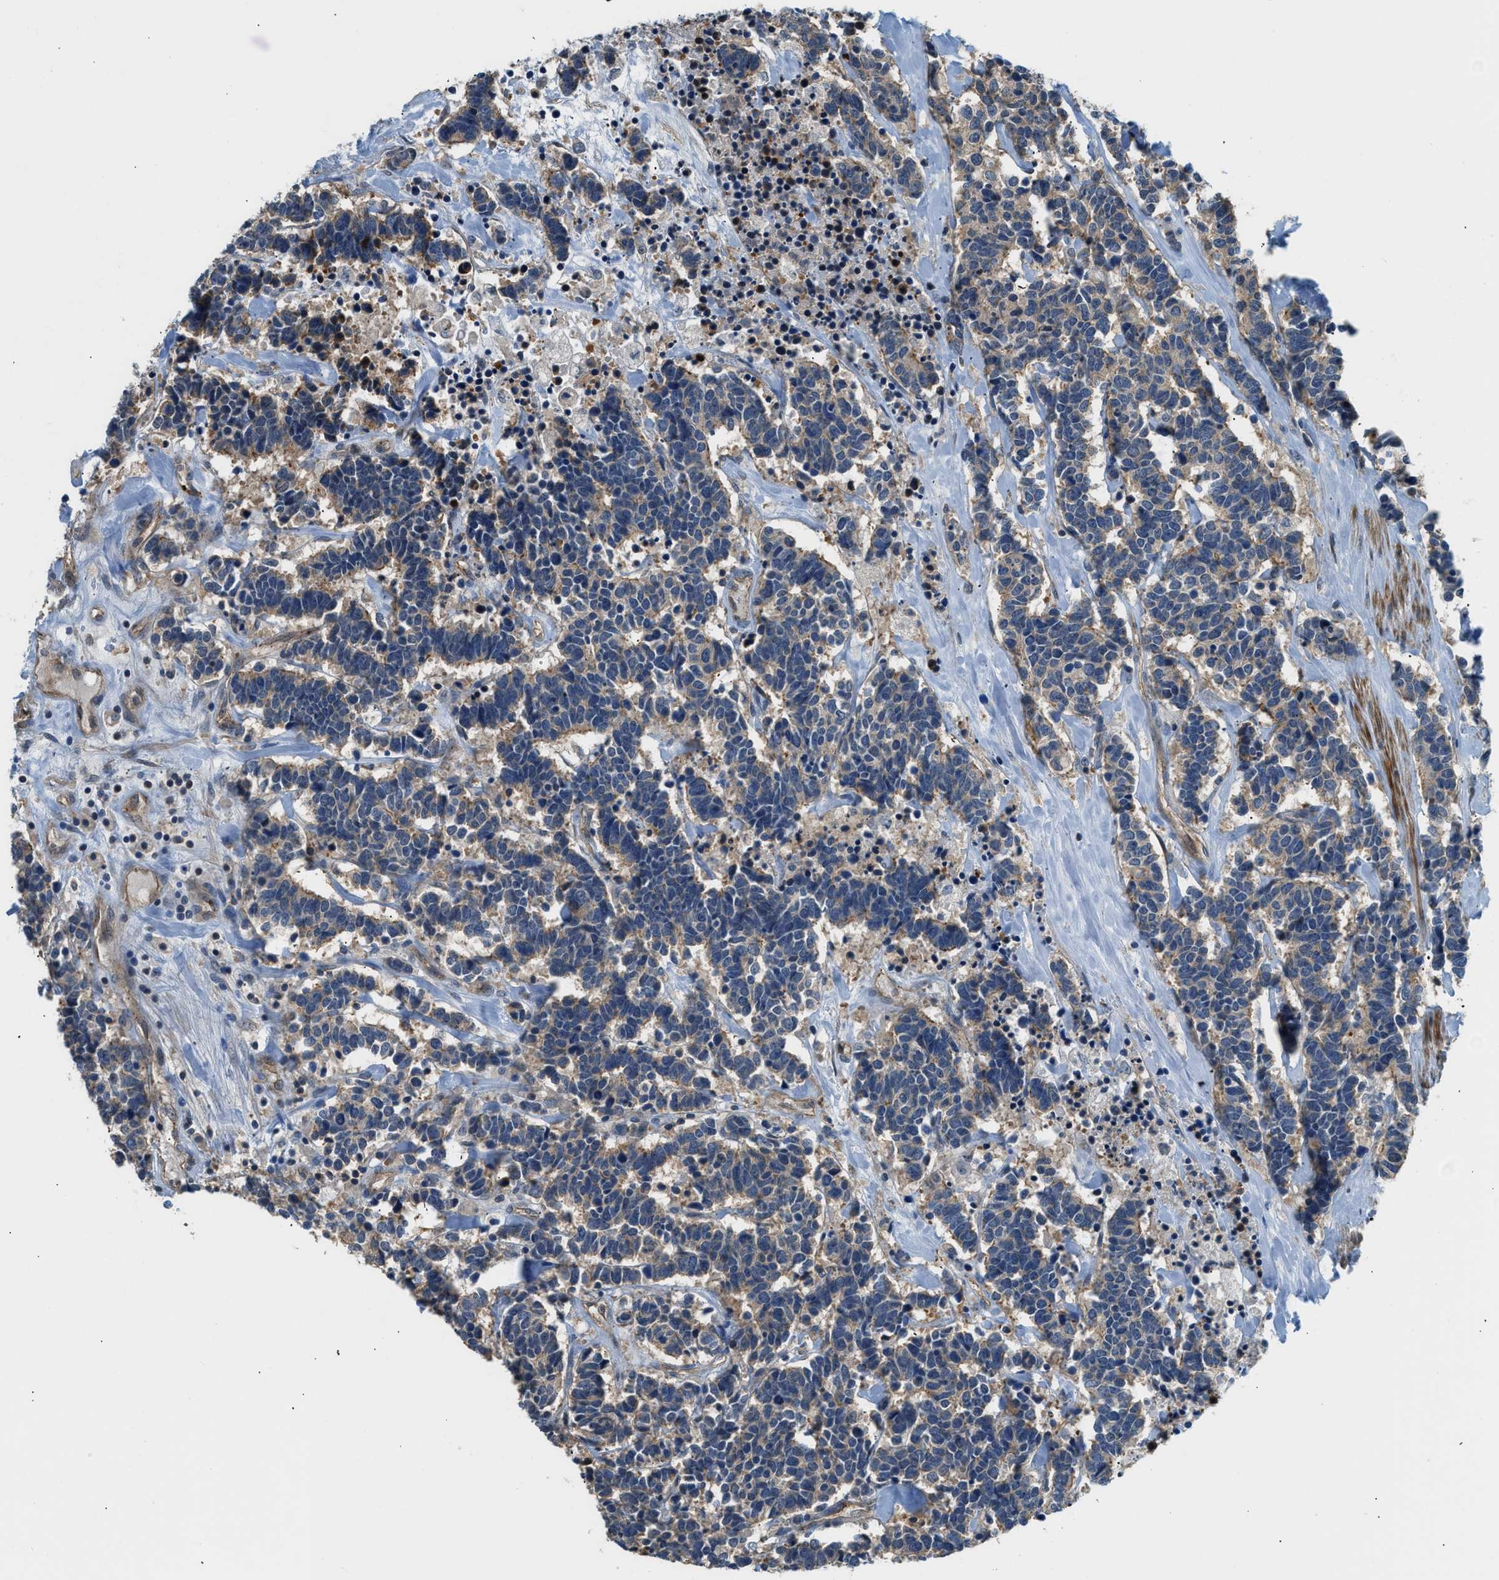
{"staining": {"intensity": "weak", "quantity": ">75%", "location": "cytoplasmic/membranous"}, "tissue": "carcinoid", "cell_type": "Tumor cells", "image_type": "cancer", "snomed": [{"axis": "morphology", "description": "Carcinoma, NOS"}, {"axis": "morphology", "description": "Carcinoid, malignant, NOS"}, {"axis": "topography", "description": "Urinary bladder"}], "caption": "Weak cytoplasmic/membranous positivity for a protein is identified in approximately >75% of tumor cells of carcinoid using immunohistochemistry.", "gene": "CBLB", "patient": {"sex": "male", "age": 57}}